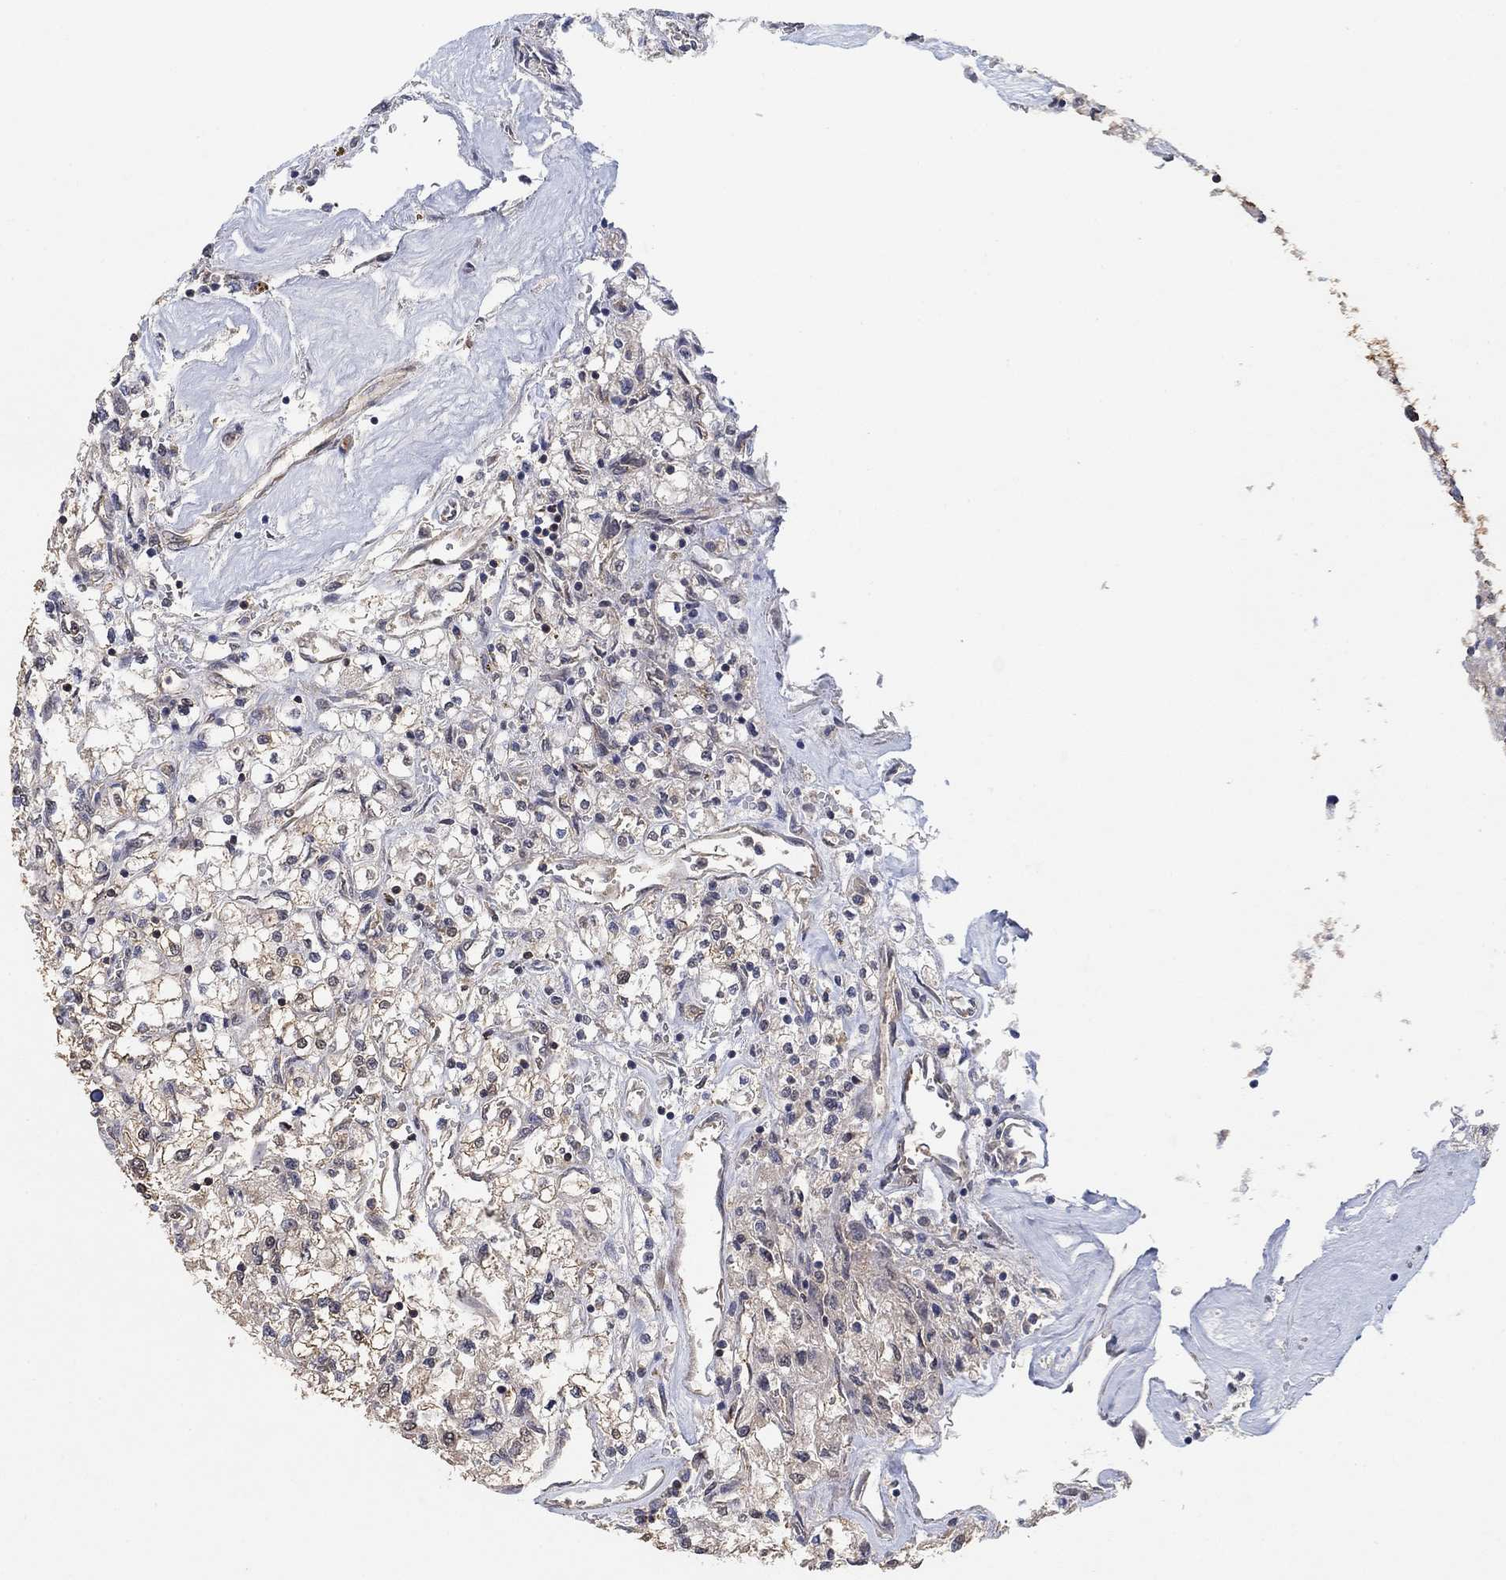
{"staining": {"intensity": "negative", "quantity": "none", "location": "none"}, "tissue": "renal cancer", "cell_type": "Tumor cells", "image_type": "cancer", "snomed": [{"axis": "morphology", "description": "Adenocarcinoma, NOS"}, {"axis": "topography", "description": "Kidney"}], "caption": "An IHC photomicrograph of renal adenocarcinoma is shown. There is no staining in tumor cells of renal adenocarcinoma.", "gene": "CCDC43", "patient": {"sex": "male", "age": 80}}